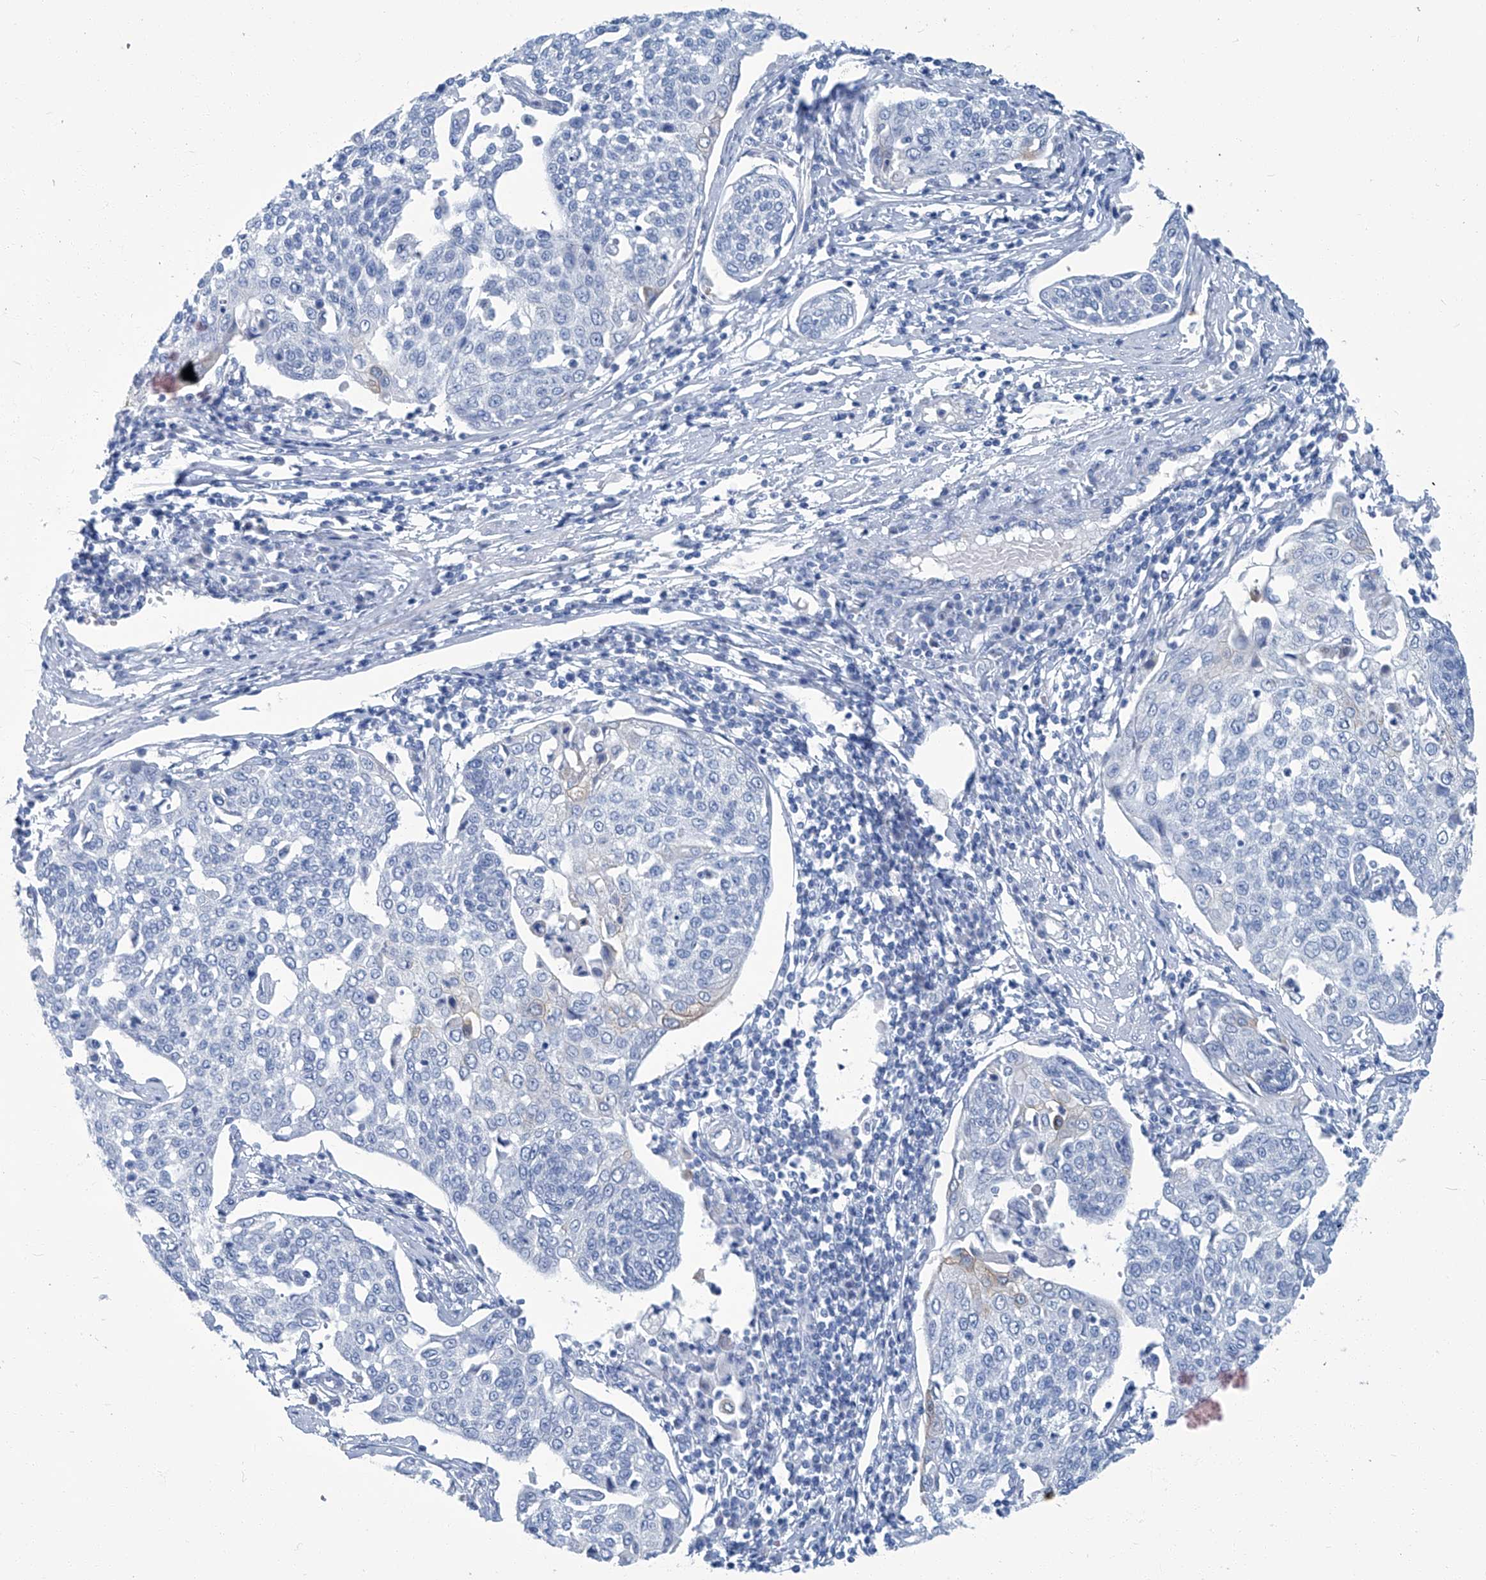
{"staining": {"intensity": "negative", "quantity": "none", "location": "none"}, "tissue": "cervical cancer", "cell_type": "Tumor cells", "image_type": "cancer", "snomed": [{"axis": "morphology", "description": "Squamous cell carcinoma, NOS"}, {"axis": "topography", "description": "Cervix"}], "caption": "IHC micrograph of neoplastic tissue: human cervical squamous cell carcinoma stained with DAB (3,3'-diaminobenzidine) shows no significant protein staining in tumor cells. Brightfield microscopy of IHC stained with DAB (3,3'-diaminobenzidine) (brown) and hematoxylin (blue), captured at high magnification.", "gene": "PFKL", "patient": {"sex": "female", "age": 34}}